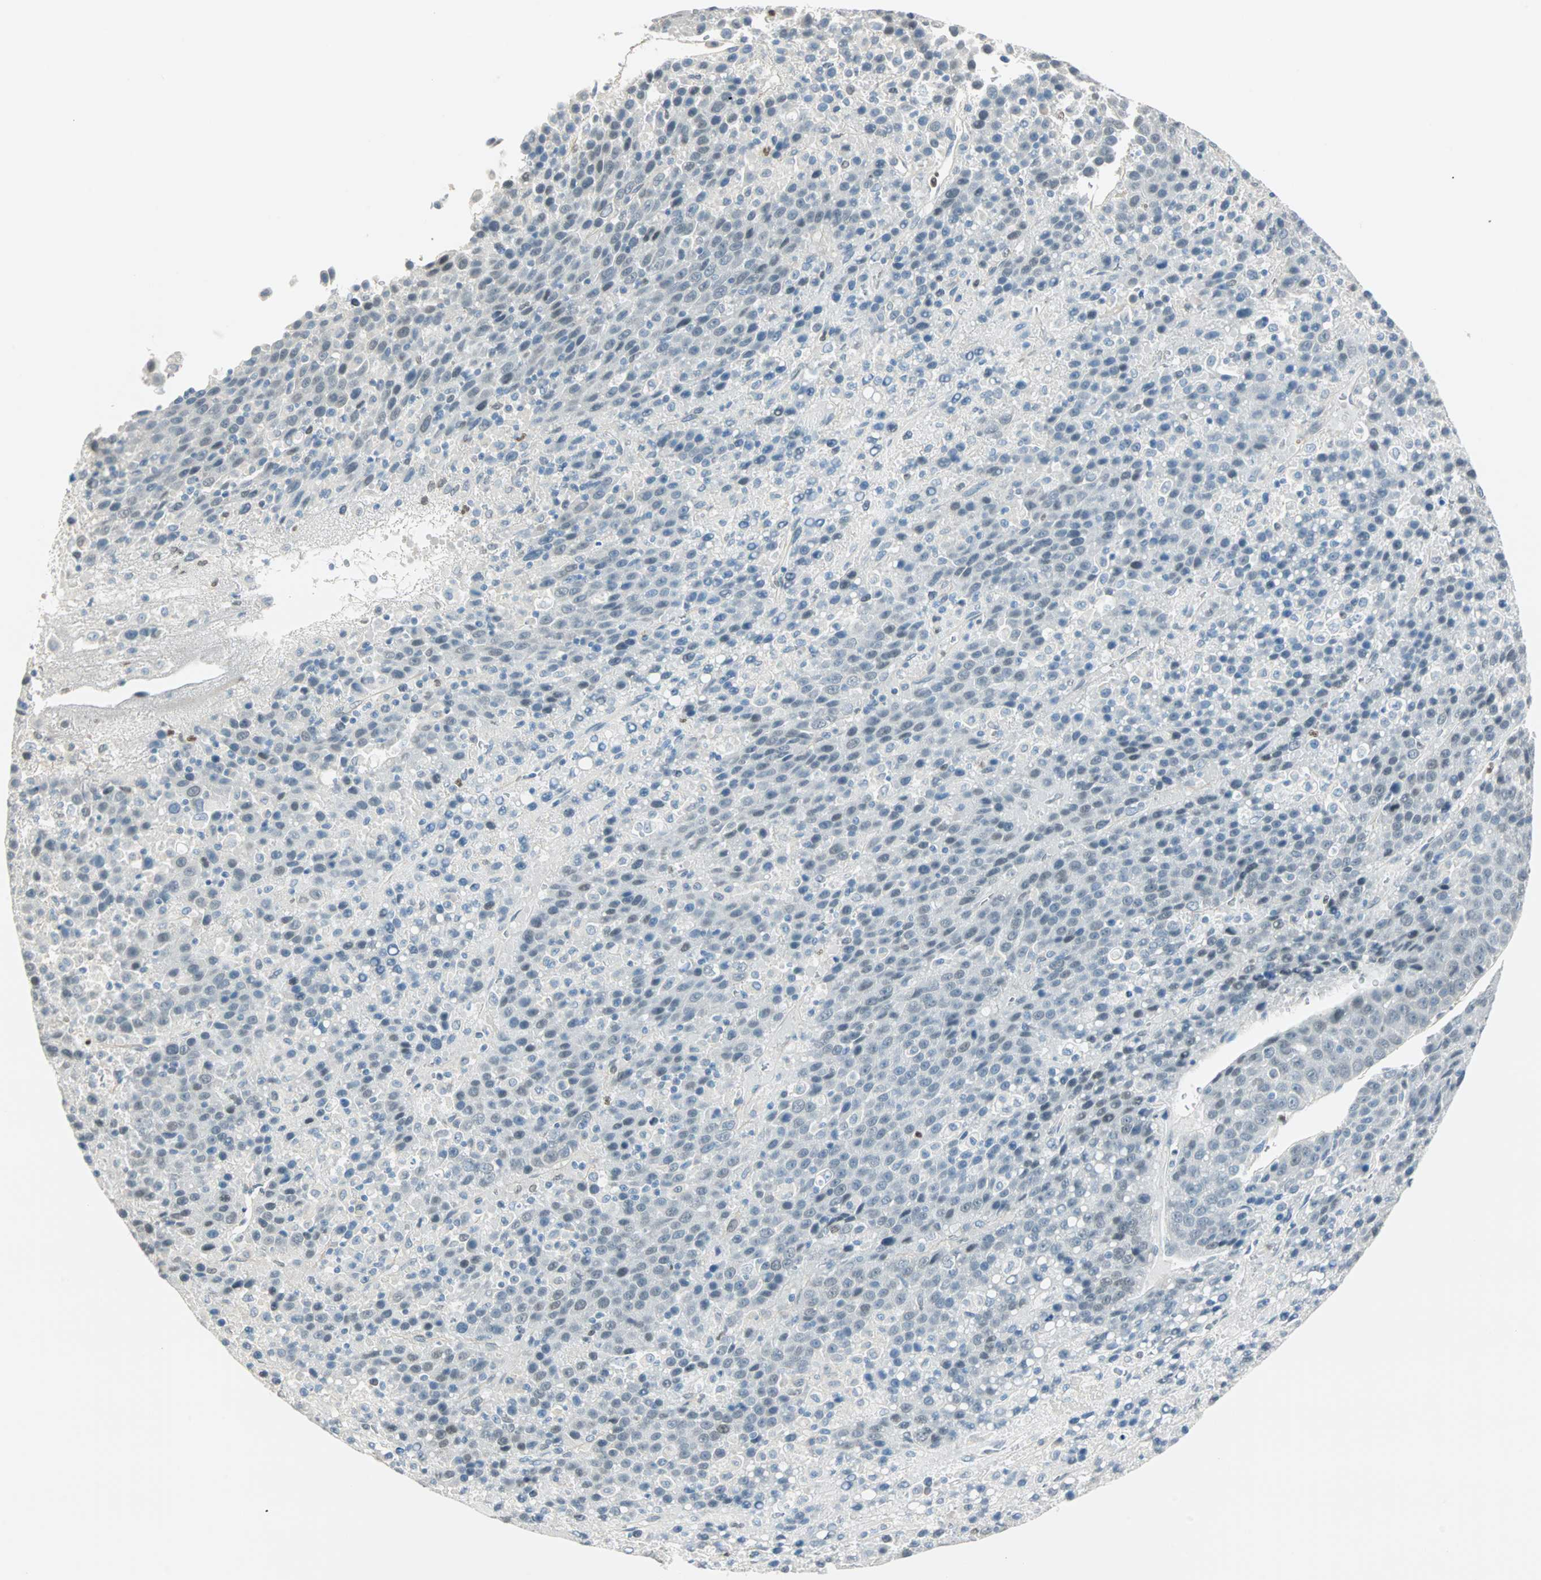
{"staining": {"intensity": "negative", "quantity": "none", "location": "none"}, "tissue": "liver cancer", "cell_type": "Tumor cells", "image_type": "cancer", "snomed": [{"axis": "morphology", "description": "Carcinoma, Hepatocellular, NOS"}, {"axis": "topography", "description": "Liver"}], "caption": "Tumor cells show no significant protein positivity in liver cancer.", "gene": "MLLT10", "patient": {"sex": "female", "age": 53}}